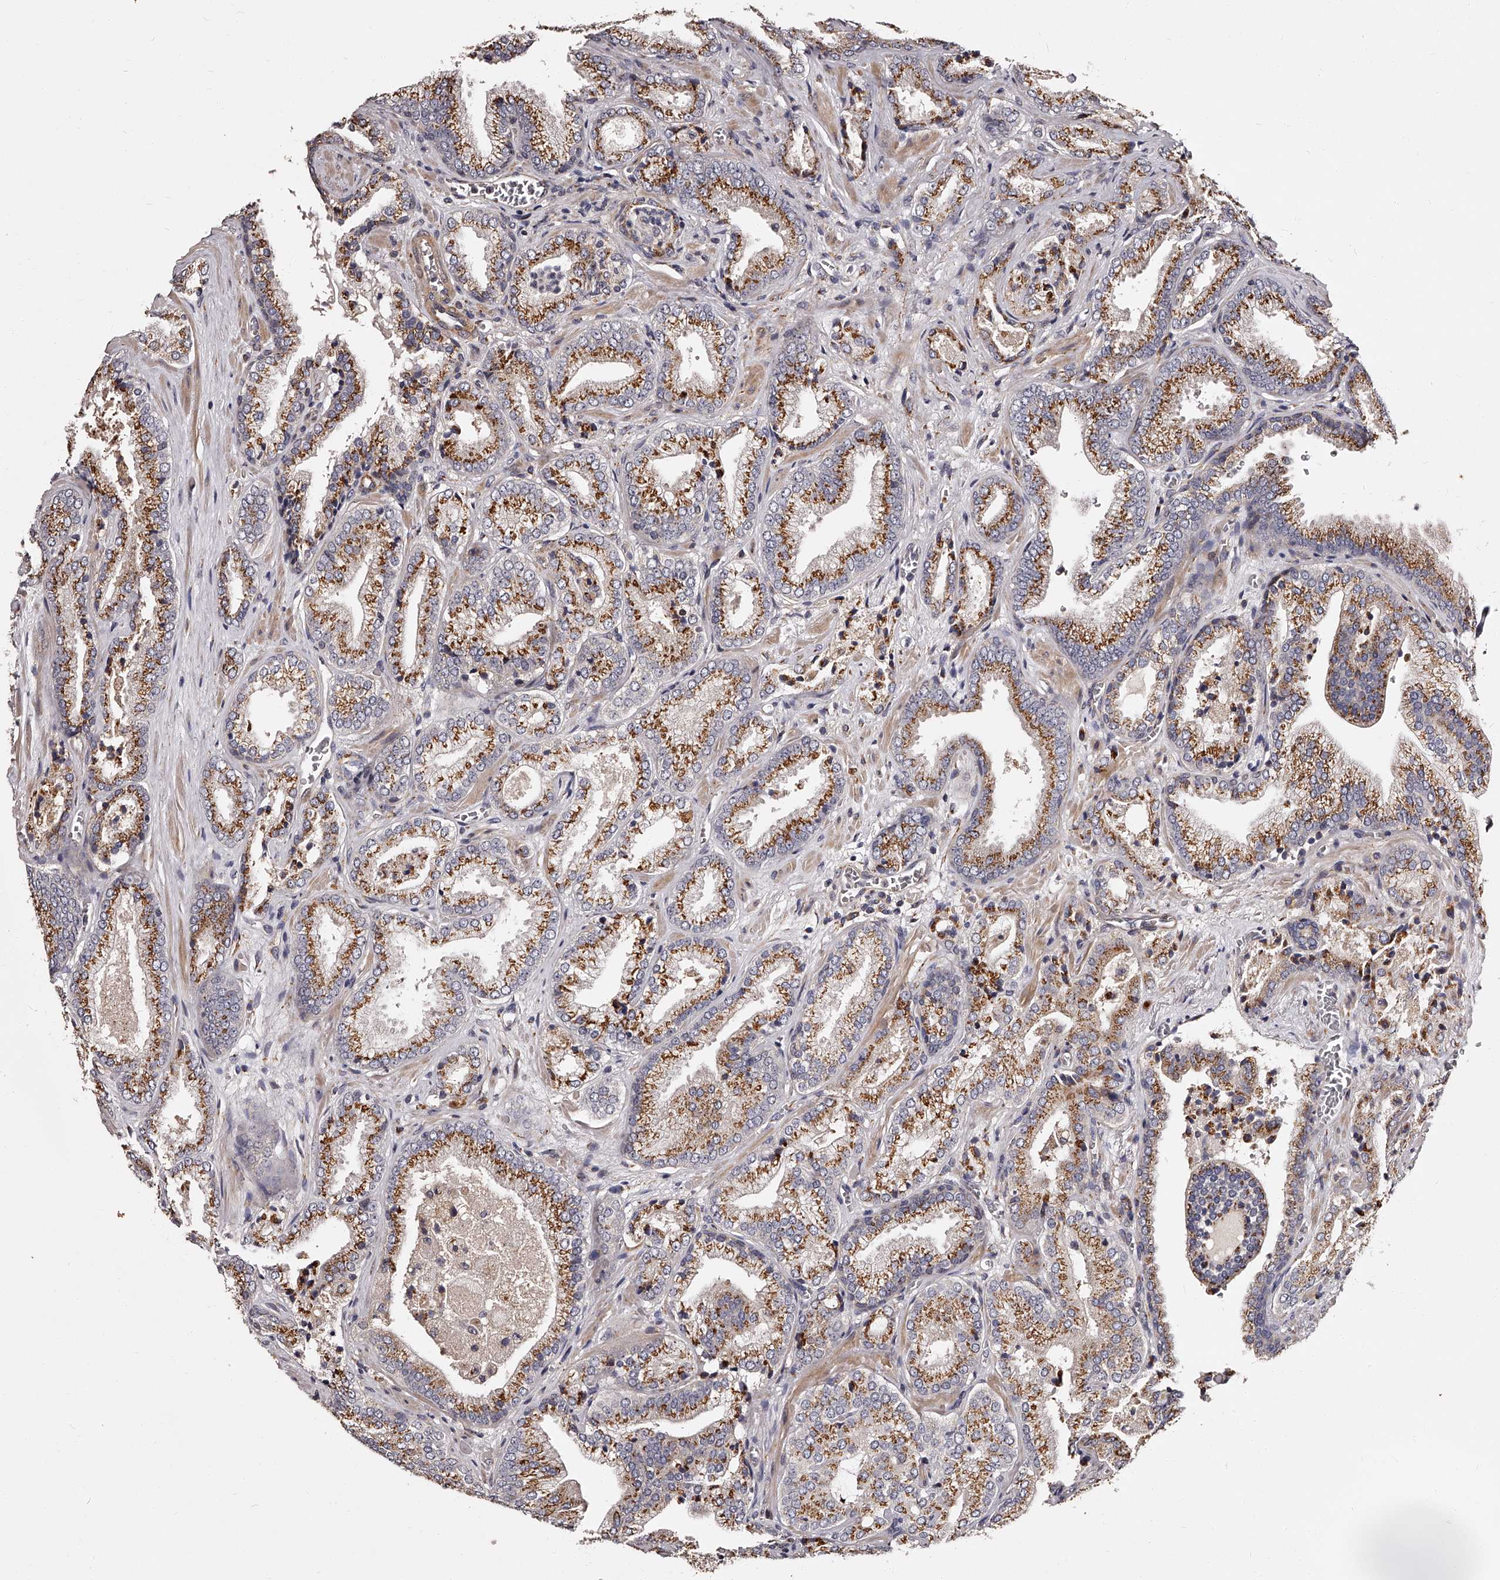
{"staining": {"intensity": "strong", "quantity": ">75%", "location": "cytoplasmic/membranous"}, "tissue": "prostate cancer", "cell_type": "Tumor cells", "image_type": "cancer", "snomed": [{"axis": "morphology", "description": "Adenocarcinoma, Low grade"}, {"axis": "topography", "description": "Prostate"}], "caption": "Immunohistochemistry micrograph of neoplastic tissue: prostate adenocarcinoma (low-grade) stained using IHC shows high levels of strong protein expression localized specifically in the cytoplasmic/membranous of tumor cells, appearing as a cytoplasmic/membranous brown color.", "gene": "RSC1A1", "patient": {"sex": "male", "age": 62}}